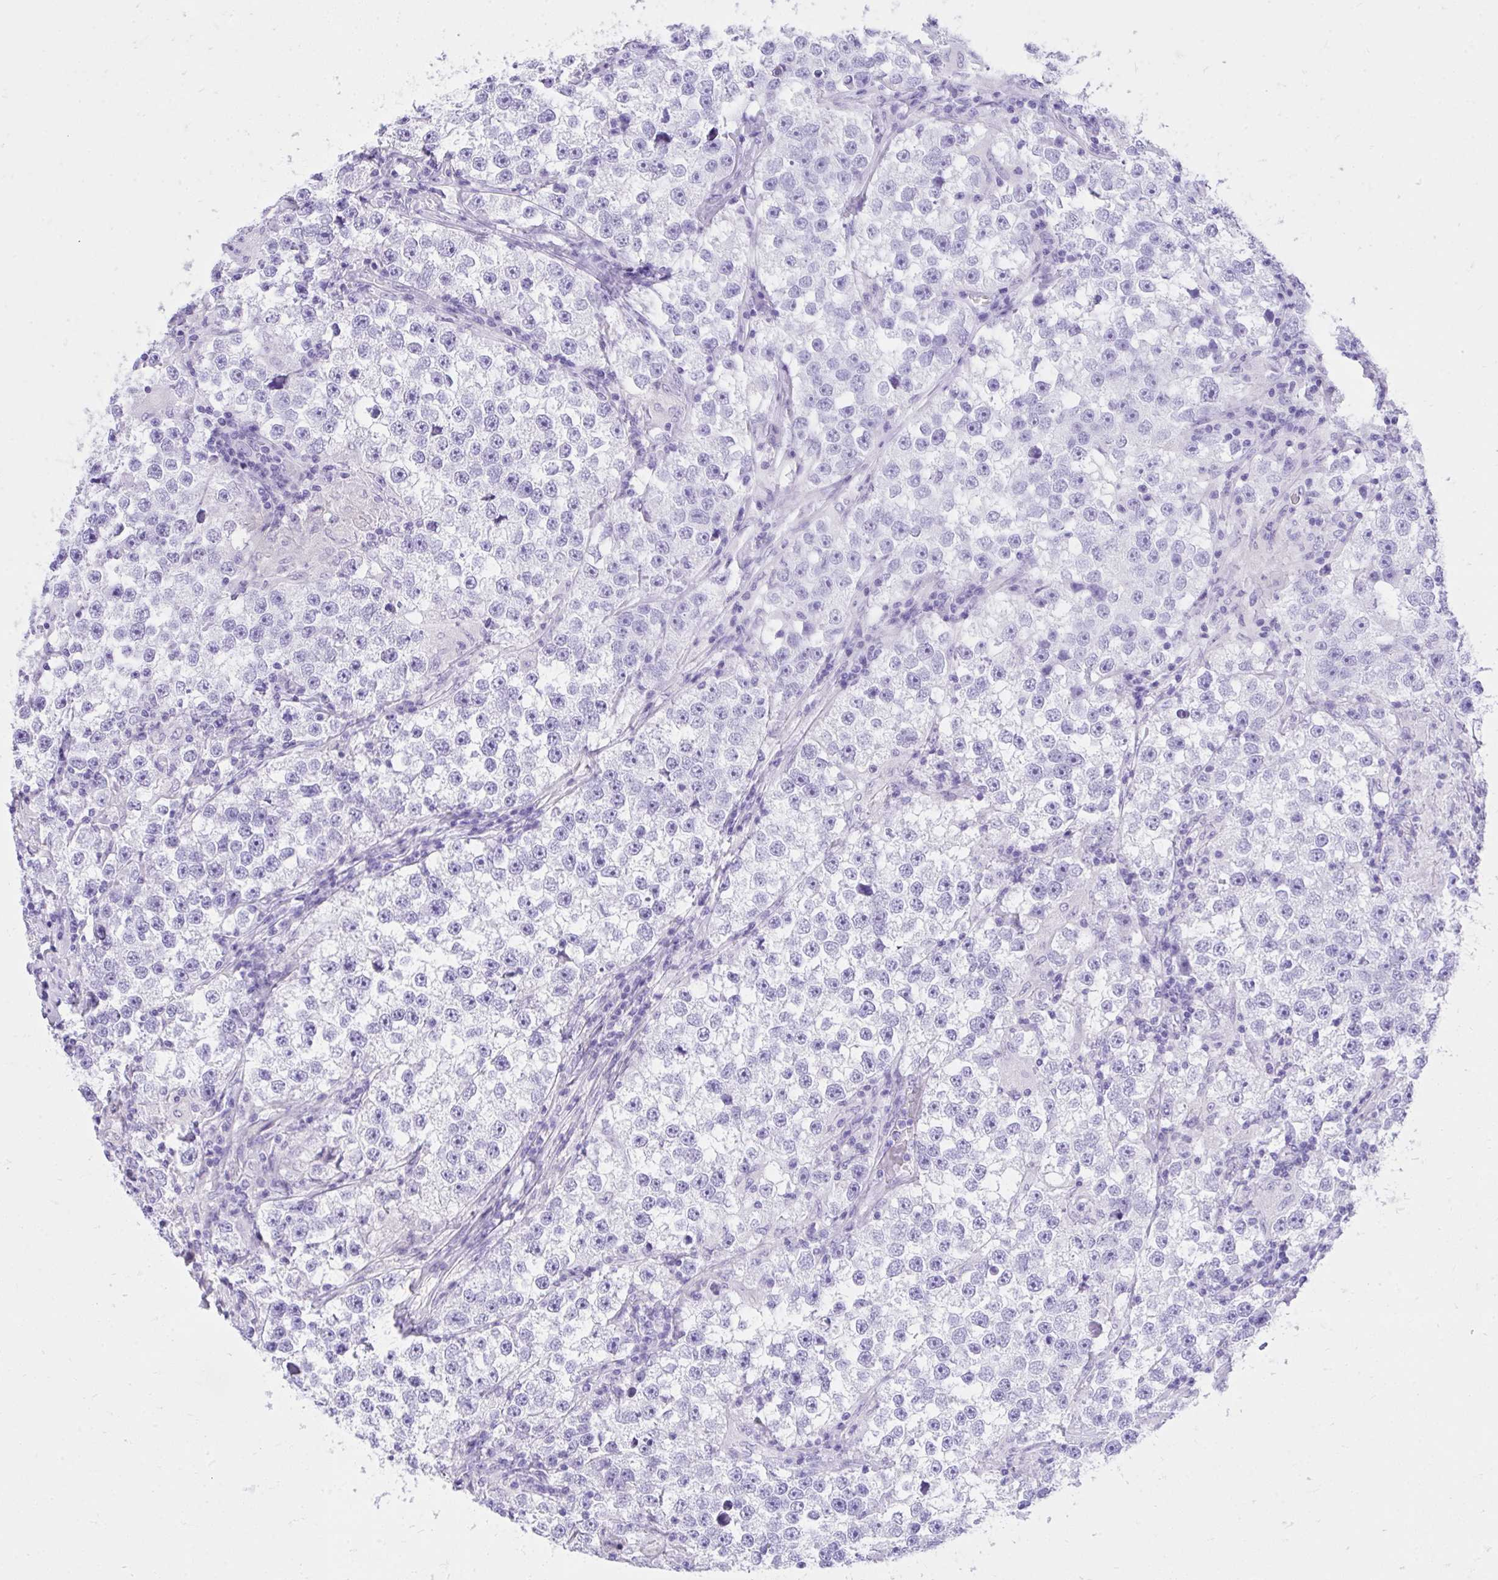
{"staining": {"intensity": "negative", "quantity": "none", "location": "none"}, "tissue": "testis cancer", "cell_type": "Tumor cells", "image_type": "cancer", "snomed": [{"axis": "morphology", "description": "Seminoma, NOS"}, {"axis": "topography", "description": "Testis"}], "caption": "This image is of testis cancer stained with immunohistochemistry to label a protein in brown with the nuclei are counter-stained blue. There is no expression in tumor cells.", "gene": "KCNN4", "patient": {"sex": "male", "age": 46}}